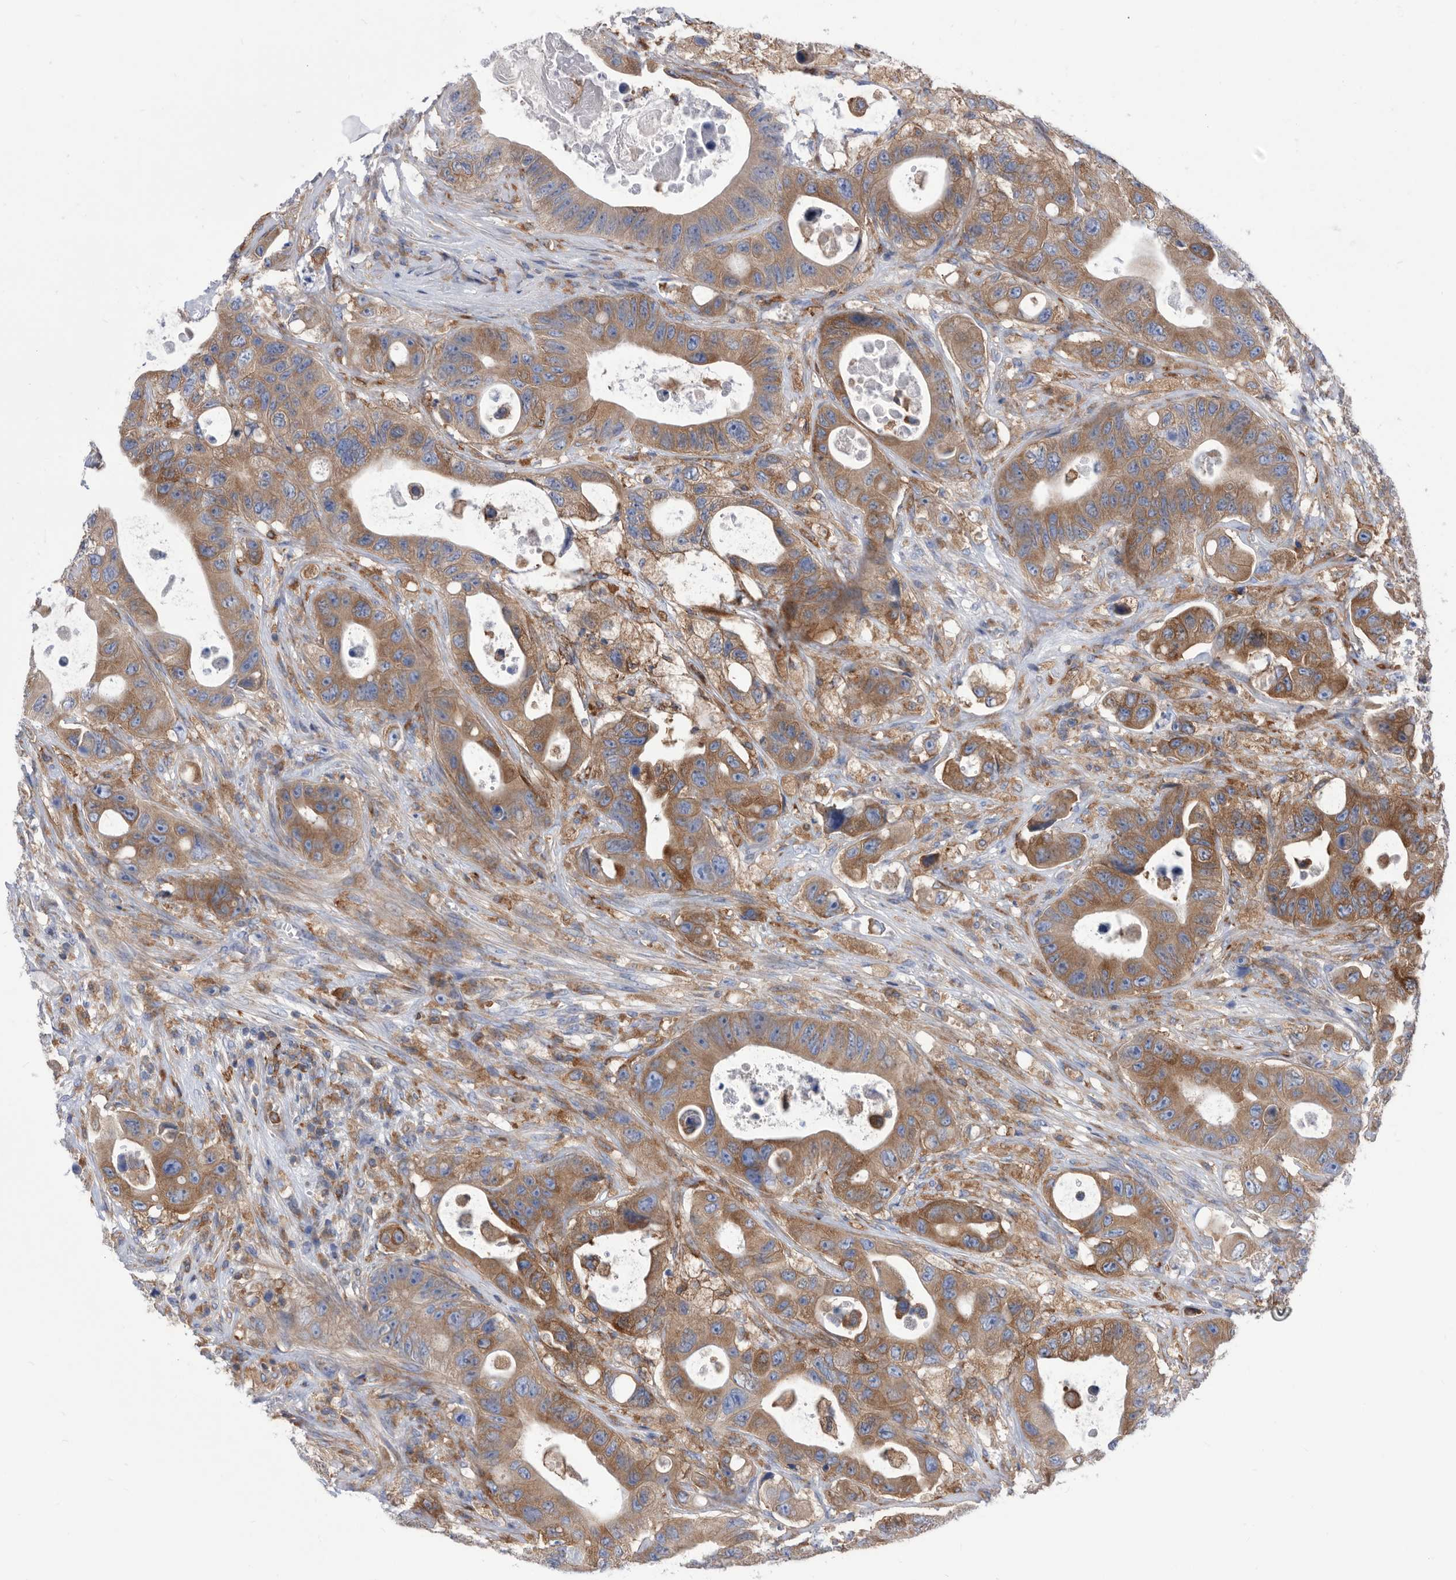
{"staining": {"intensity": "moderate", "quantity": ">75%", "location": "cytoplasmic/membranous"}, "tissue": "colorectal cancer", "cell_type": "Tumor cells", "image_type": "cancer", "snomed": [{"axis": "morphology", "description": "Adenocarcinoma, NOS"}, {"axis": "topography", "description": "Colon"}], "caption": "The immunohistochemical stain shows moderate cytoplasmic/membranous positivity in tumor cells of colorectal adenocarcinoma tissue. The staining was performed using DAB (3,3'-diaminobenzidine) to visualize the protein expression in brown, while the nuclei were stained in blue with hematoxylin (Magnification: 20x).", "gene": "SMG7", "patient": {"sex": "female", "age": 46}}